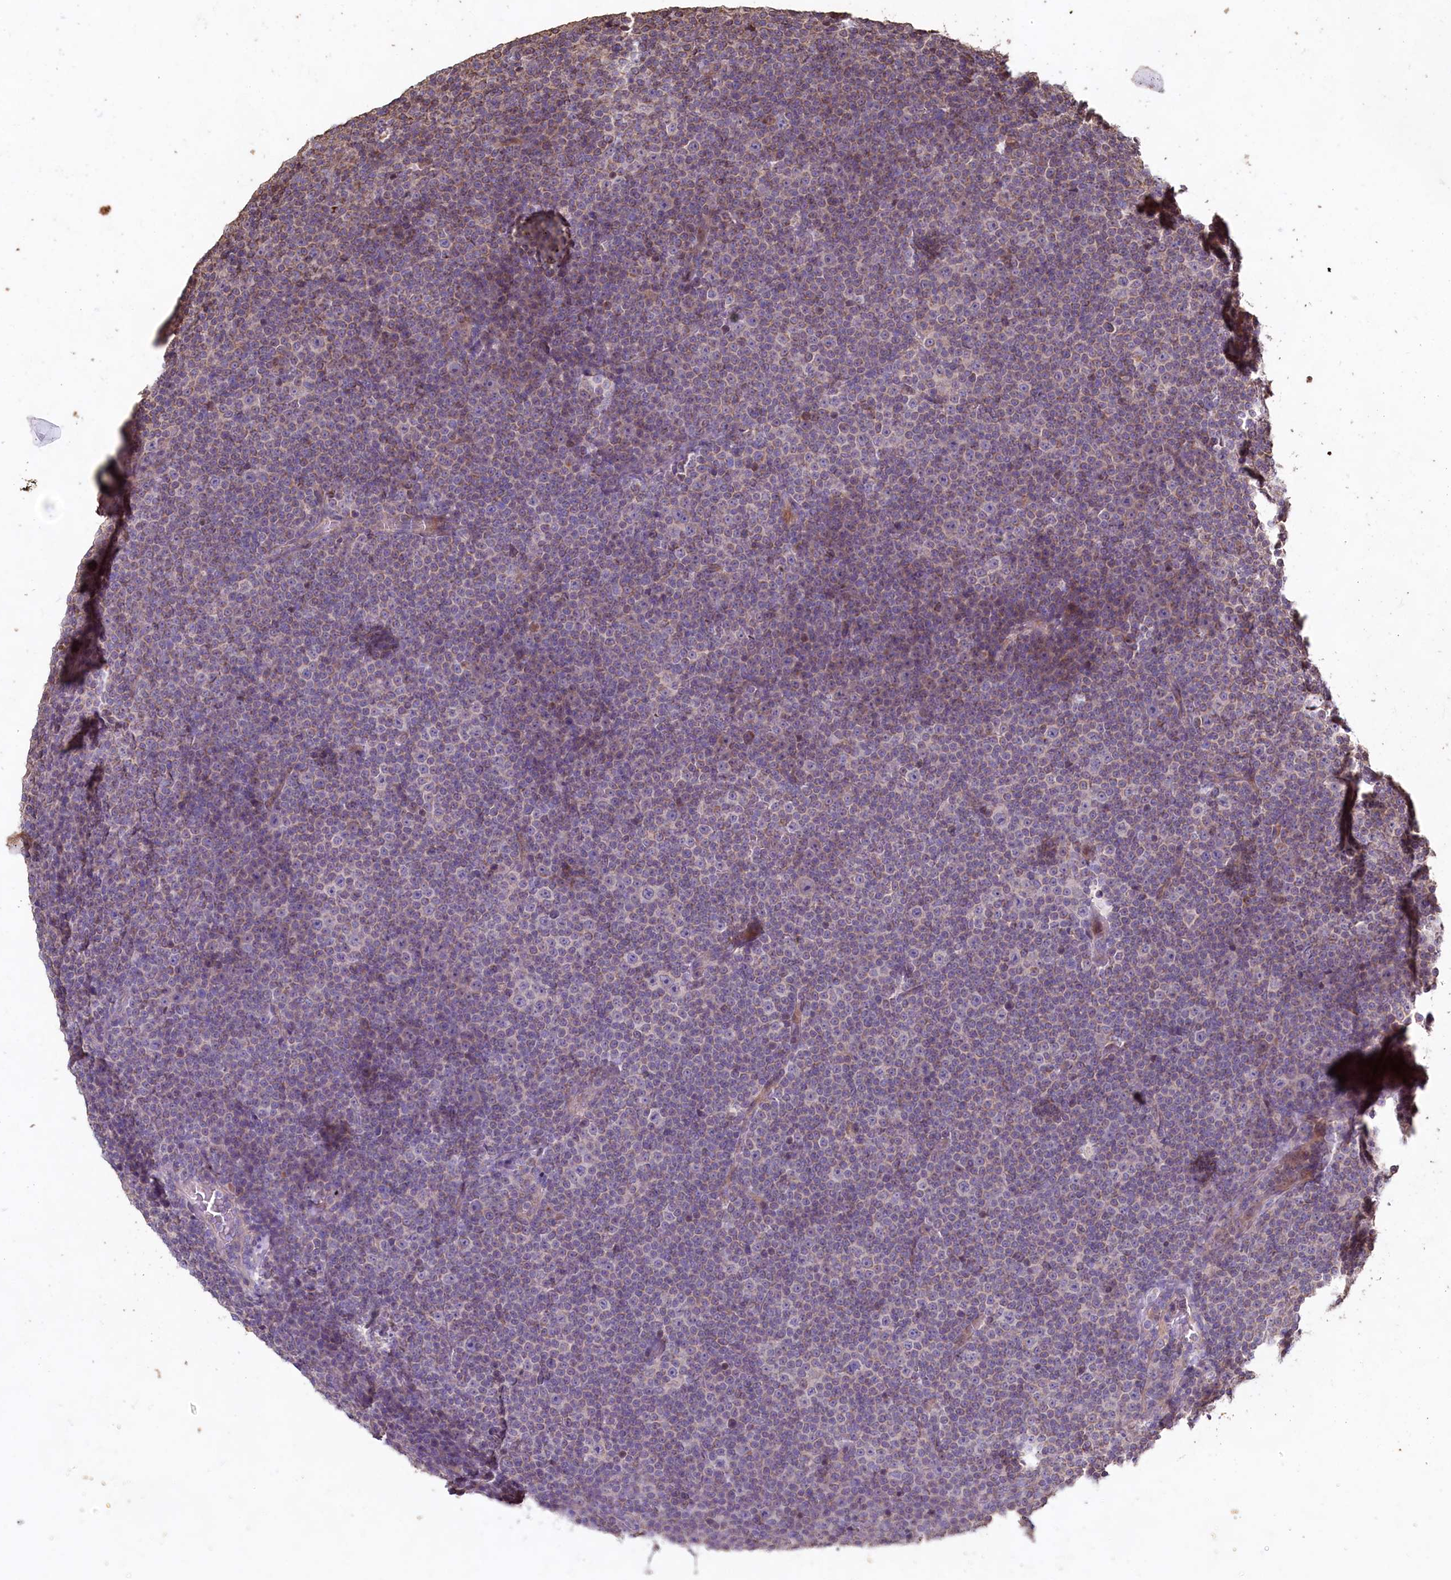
{"staining": {"intensity": "weak", "quantity": "<25%", "location": "cytoplasmic/membranous"}, "tissue": "lymphoma", "cell_type": "Tumor cells", "image_type": "cancer", "snomed": [{"axis": "morphology", "description": "Malignant lymphoma, non-Hodgkin's type, Low grade"}, {"axis": "topography", "description": "Lymph node"}], "caption": "There is no significant positivity in tumor cells of low-grade malignant lymphoma, non-Hodgkin's type.", "gene": "FUNDC1", "patient": {"sex": "female", "age": 67}}